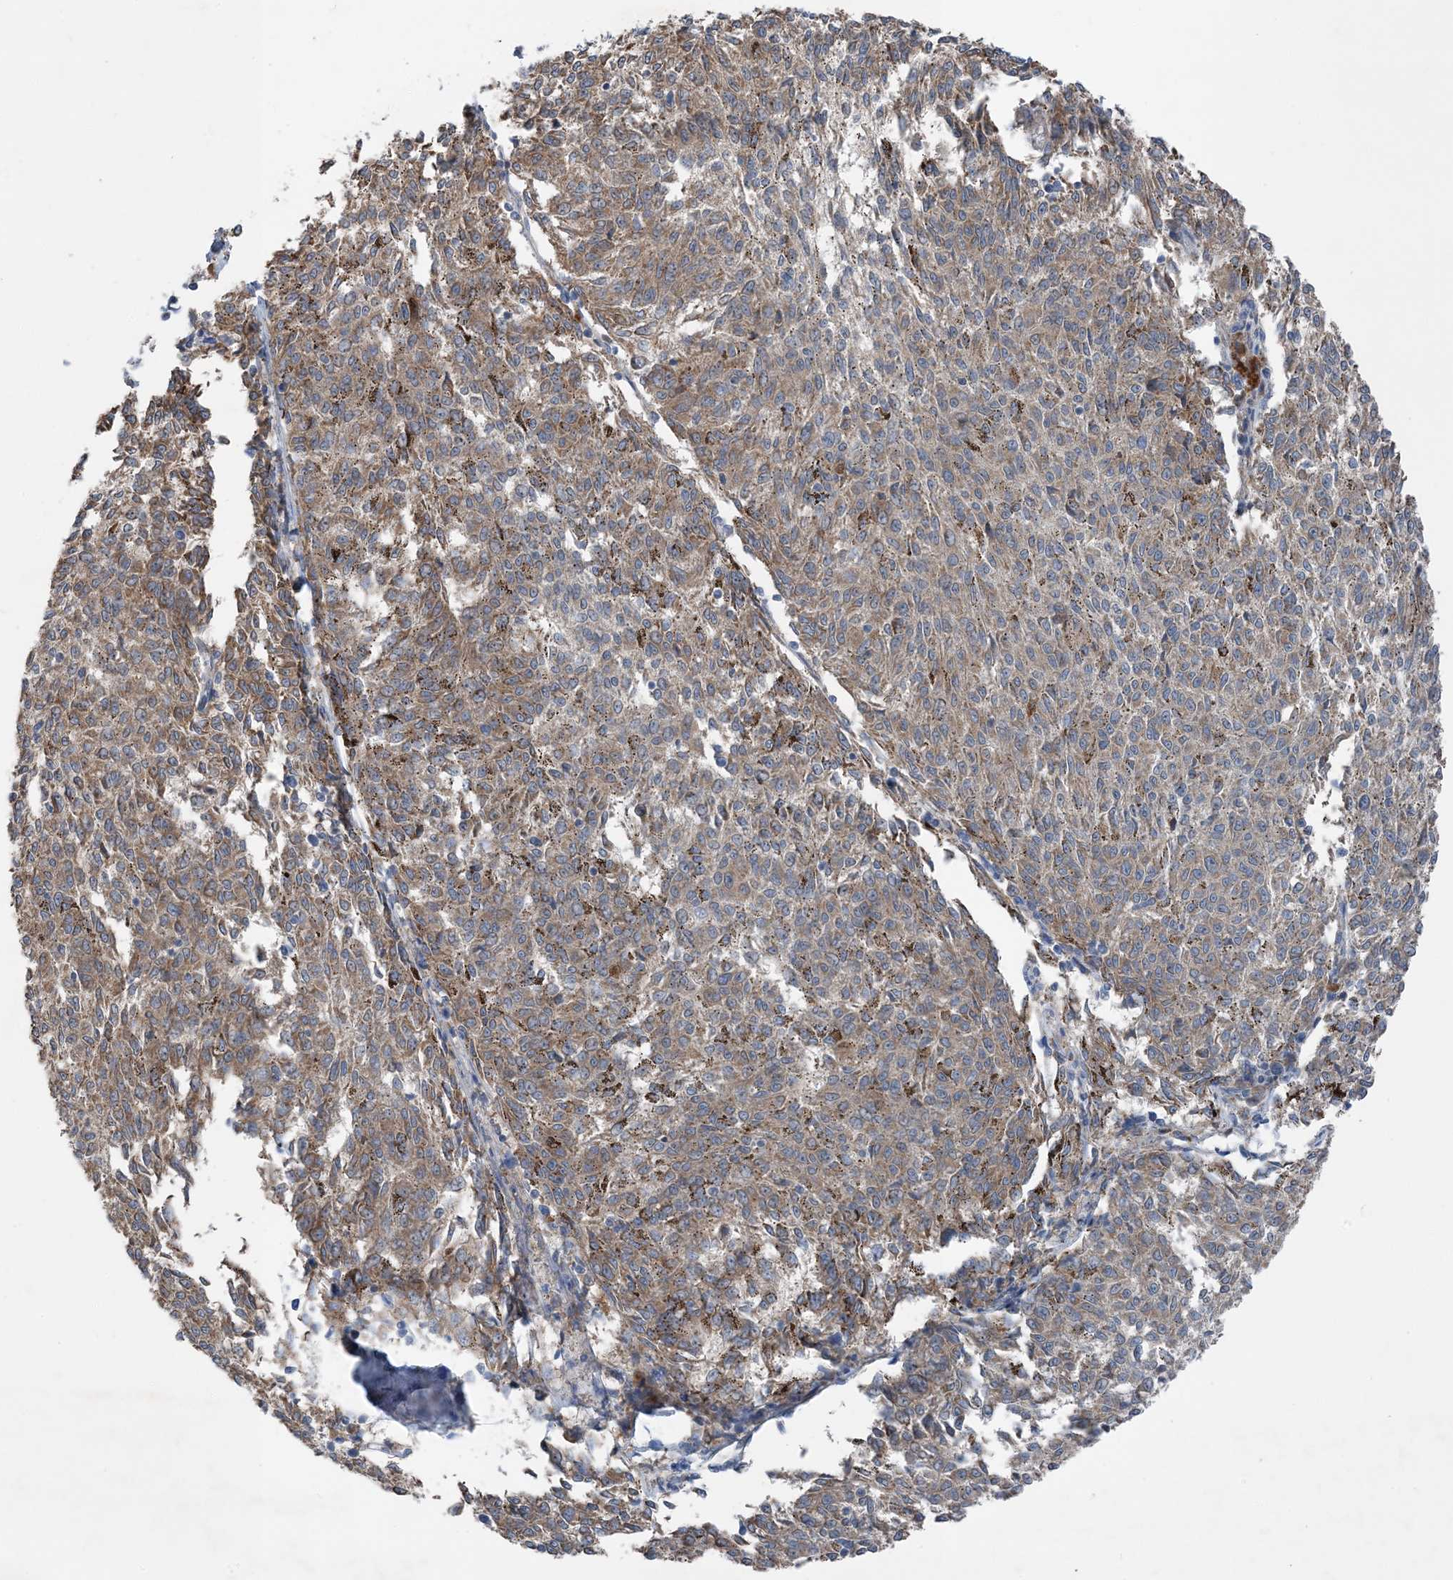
{"staining": {"intensity": "moderate", "quantity": "<25%", "location": "cytoplasmic/membranous"}, "tissue": "melanoma", "cell_type": "Tumor cells", "image_type": "cancer", "snomed": [{"axis": "morphology", "description": "Malignant melanoma, NOS"}, {"axis": "topography", "description": "Skin"}], "caption": "An image showing moderate cytoplasmic/membranous expression in about <25% of tumor cells in malignant melanoma, as visualized by brown immunohistochemical staining.", "gene": "DHX30", "patient": {"sex": "female", "age": 72}}